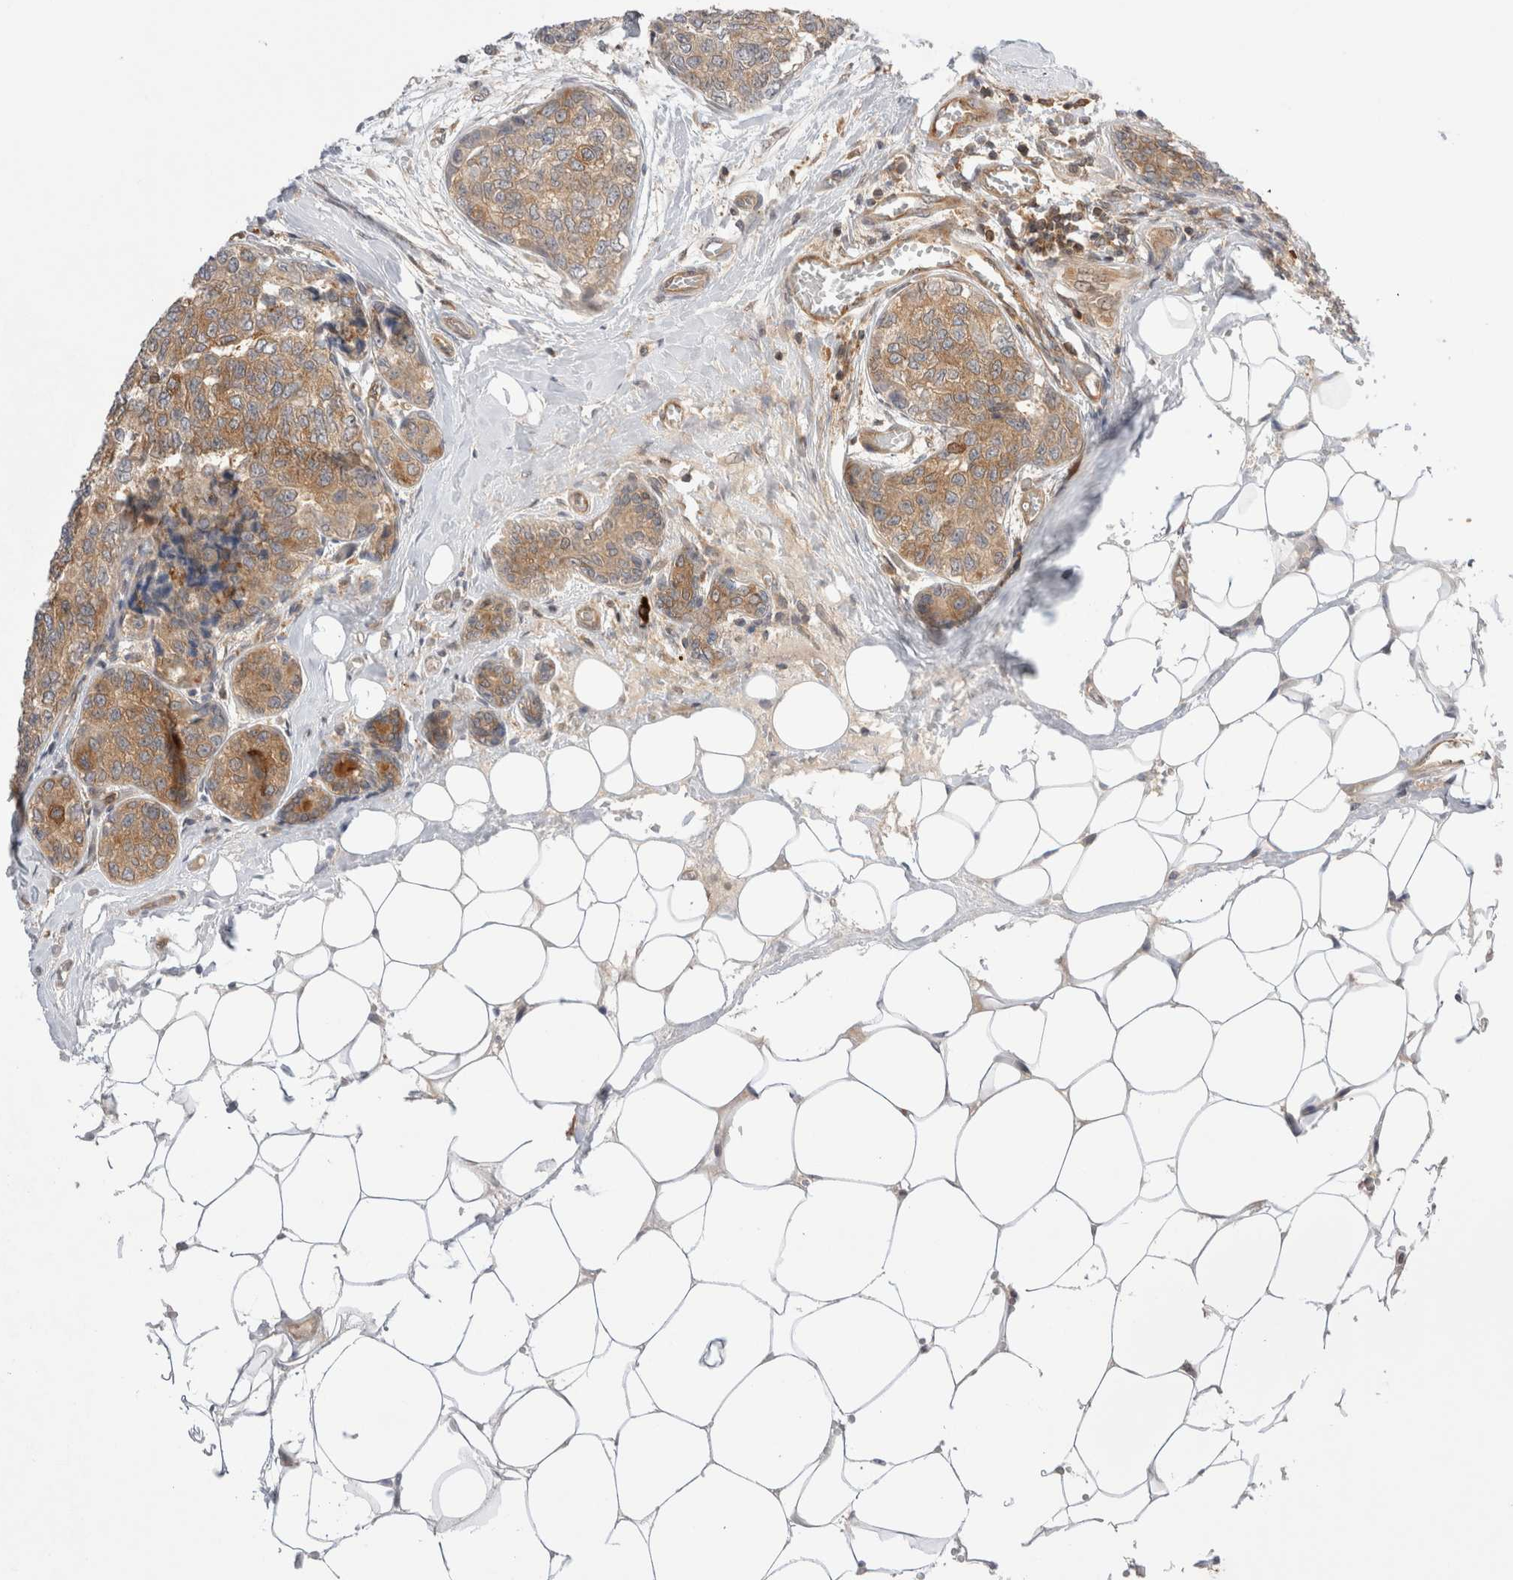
{"staining": {"intensity": "moderate", "quantity": ">75%", "location": "cytoplasmic/membranous"}, "tissue": "breast cancer", "cell_type": "Tumor cells", "image_type": "cancer", "snomed": [{"axis": "morphology", "description": "Normal tissue, NOS"}, {"axis": "morphology", "description": "Duct carcinoma"}, {"axis": "topography", "description": "Breast"}], "caption": "Tumor cells display medium levels of moderate cytoplasmic/membranous positivity in about >75% of cells in human intraductal carcinoma (breast).", "gene": "NFKB1", "patient": {"sex": "female", "age": 43}}